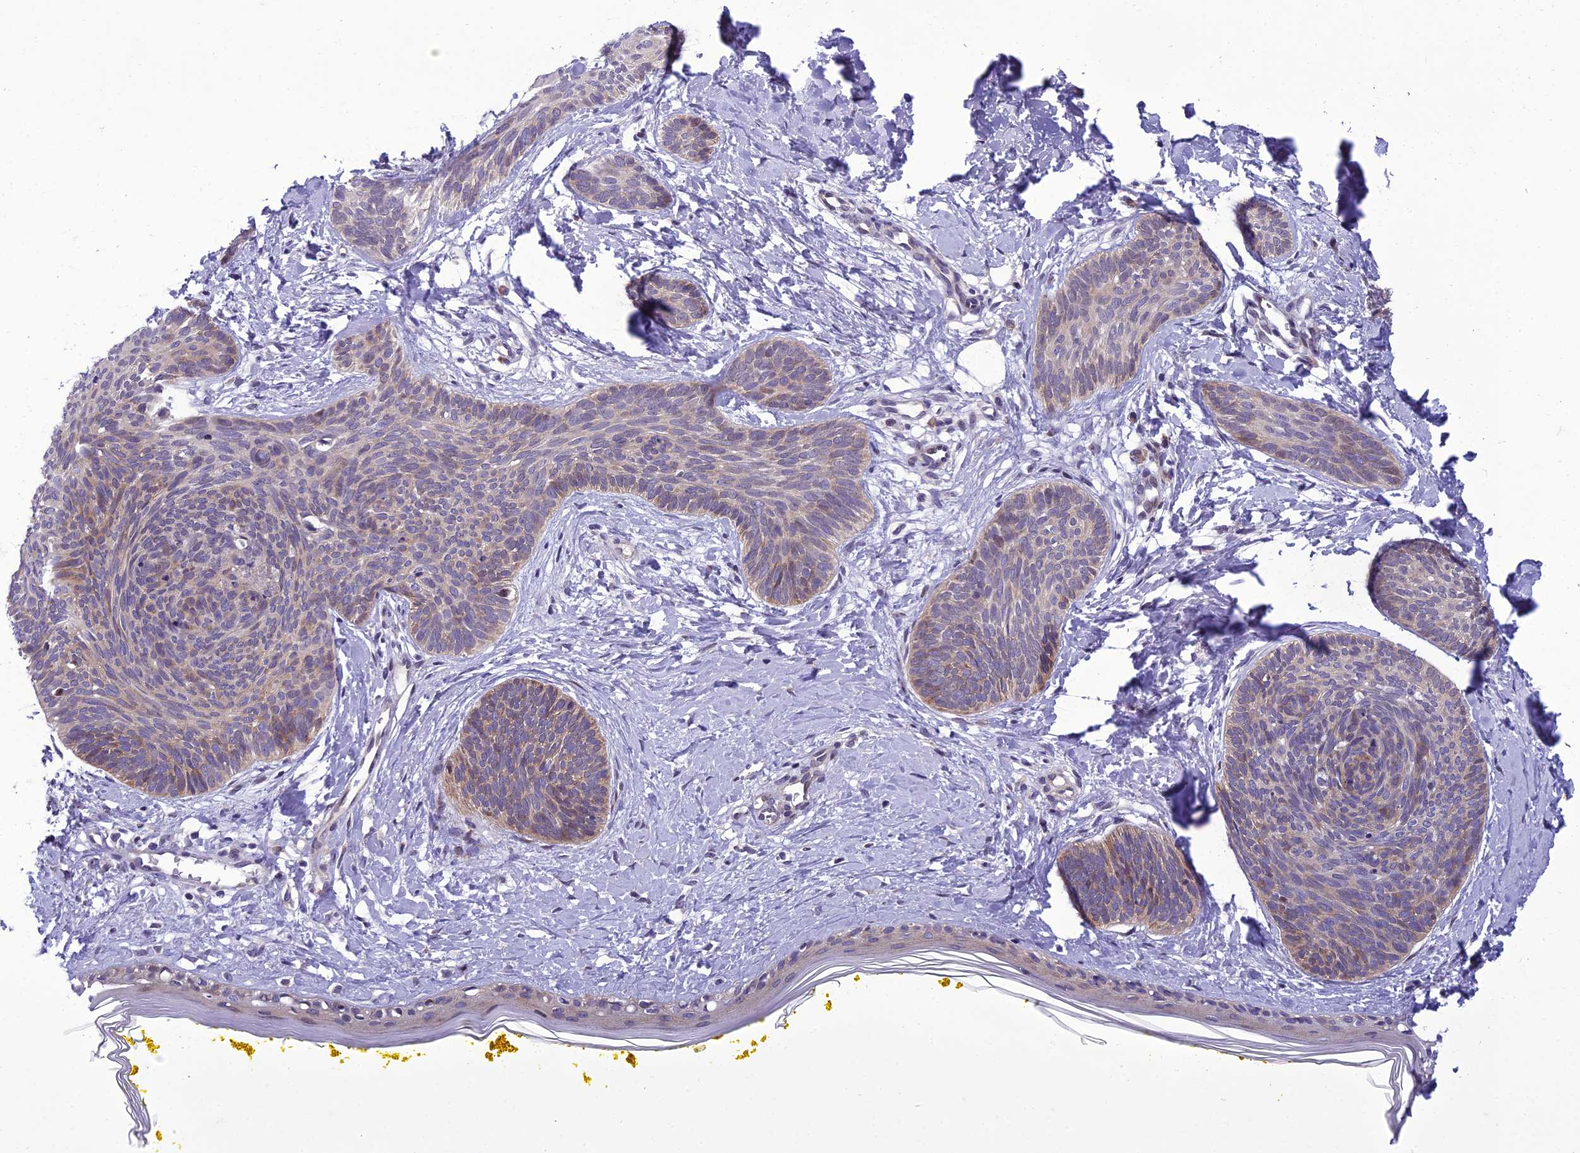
{"staining": {"intensity": "weak", "quantity": "25%-75%", "location": "cytoplasmic/membranous"}, "tissue": "skin cancer", "cell_type": "Tumor cells", "image_type": "cancer", "snomed": [{"axis": "morphology", "description": "Basal cell carcinoma"}, {"axis": "topography", "description": "Skin"}], "caption": "An immunohistochemistry (IHC) image of tumor tissue is shown. Protein staining in brown labels weak cytoplasmic/membranous positivity in skin basal cell carcinoma within tumor cells. The staining was performed using DAB, with brown indicating positive protein expression. Nuclei are stained blue with hematoxylin.", "gene": "GAB4", "patient": {"sex": "female", "age": 81}}